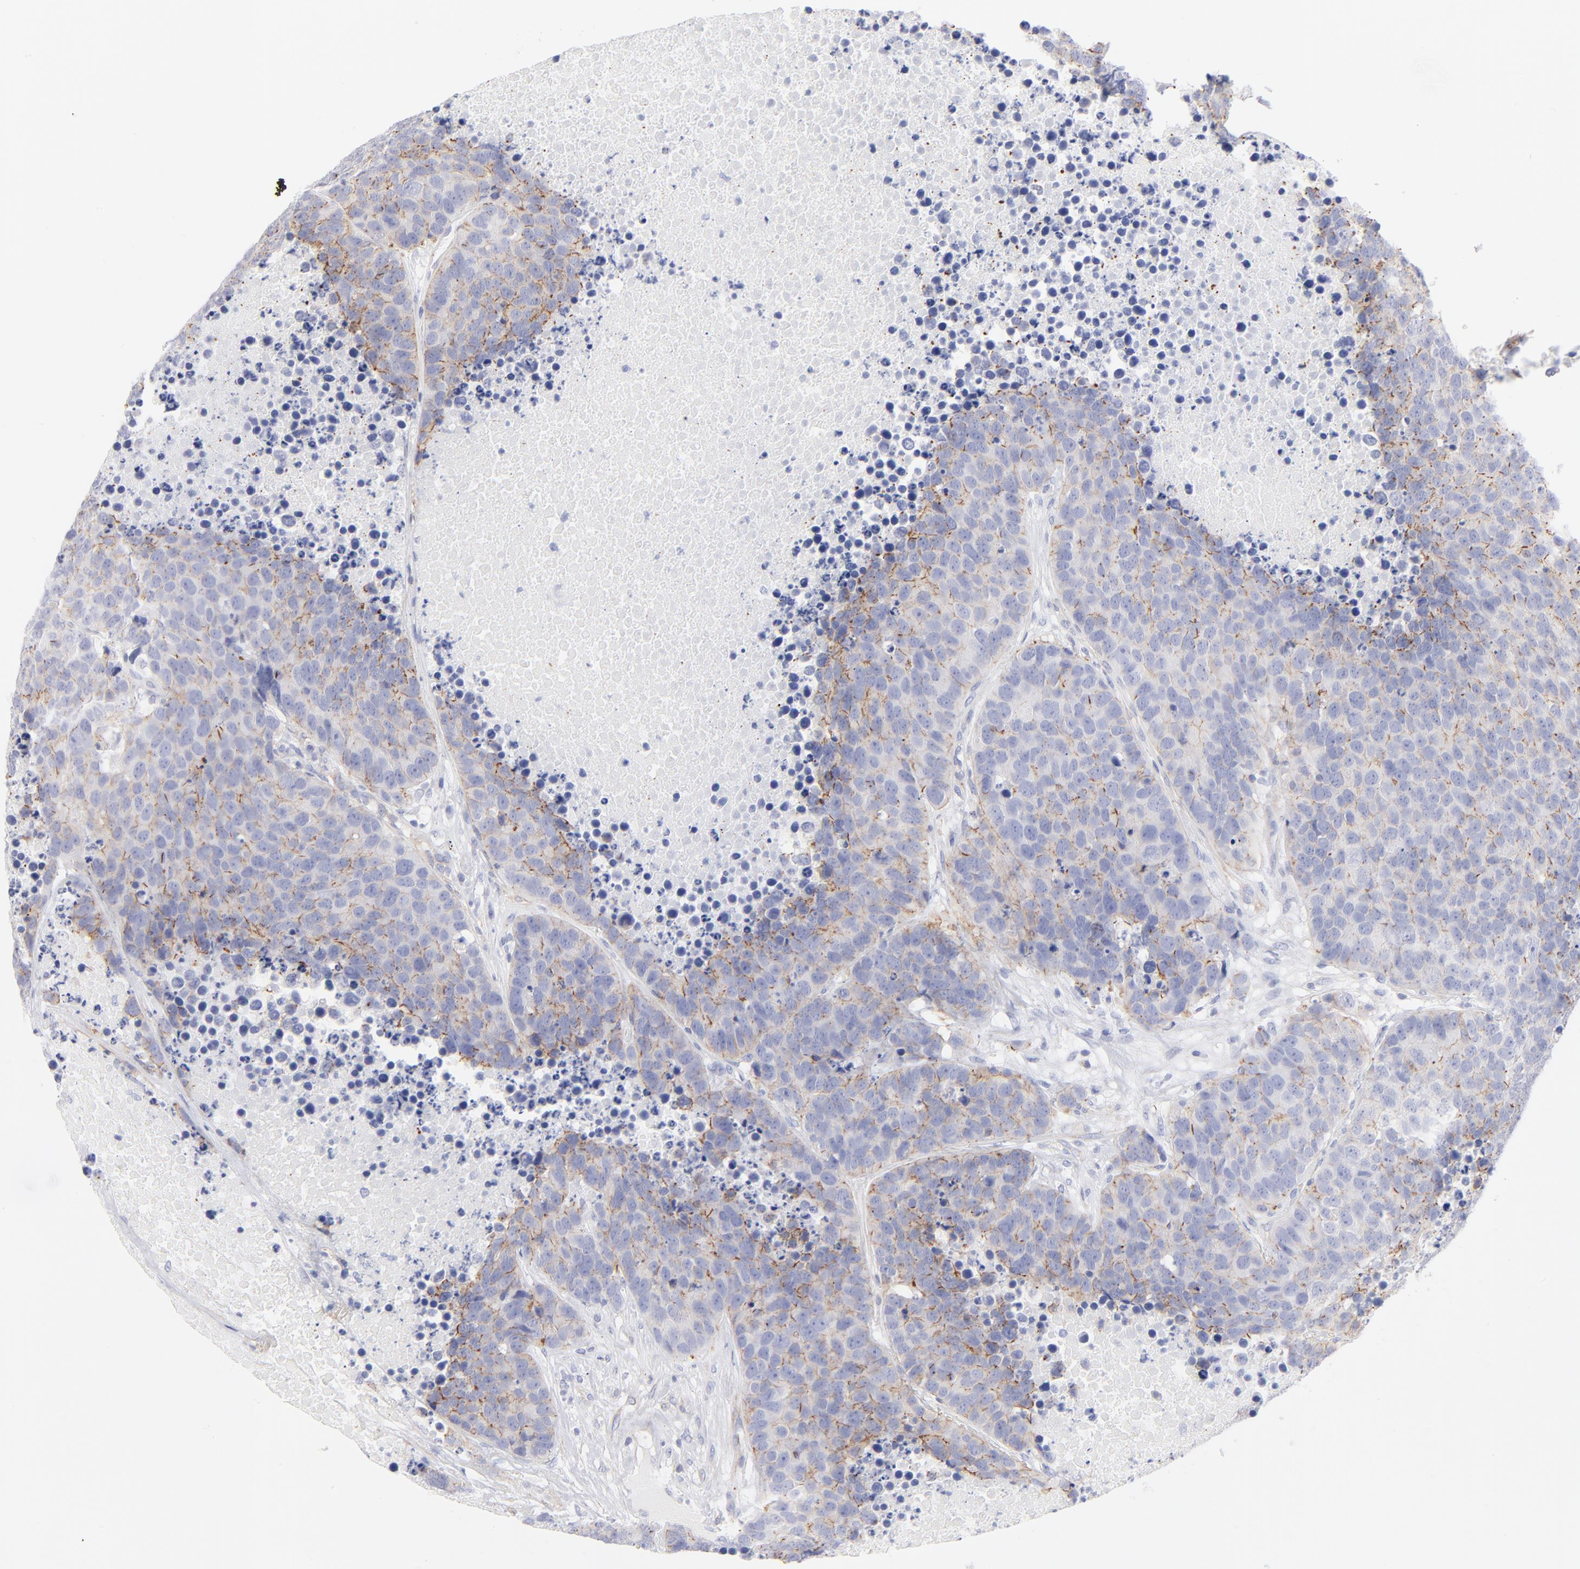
{"staining": {"intensity": "weak", "quantity": ">75%", "location": "cytoplasmic/membranous"}, "tissue": "carcinoid", "cell_type": "Tumor cells", "image_type": "cancer", "snomed": [{"axis": "morphology", "description": "Carcinoid, malignant, NOS"}, {"axis": "topography", "description": "Lung"}], "caption": "Immunohistochemistry of carcinoid (malignant) exhibits low levels of weak cytoplasmic/membranous positivity in about >75% of tumor cells. (DAB IHC with brightfield microscopy, high magnification).", "gene": "ACTA2", "patient": {"sex": "male", "age": 60}}